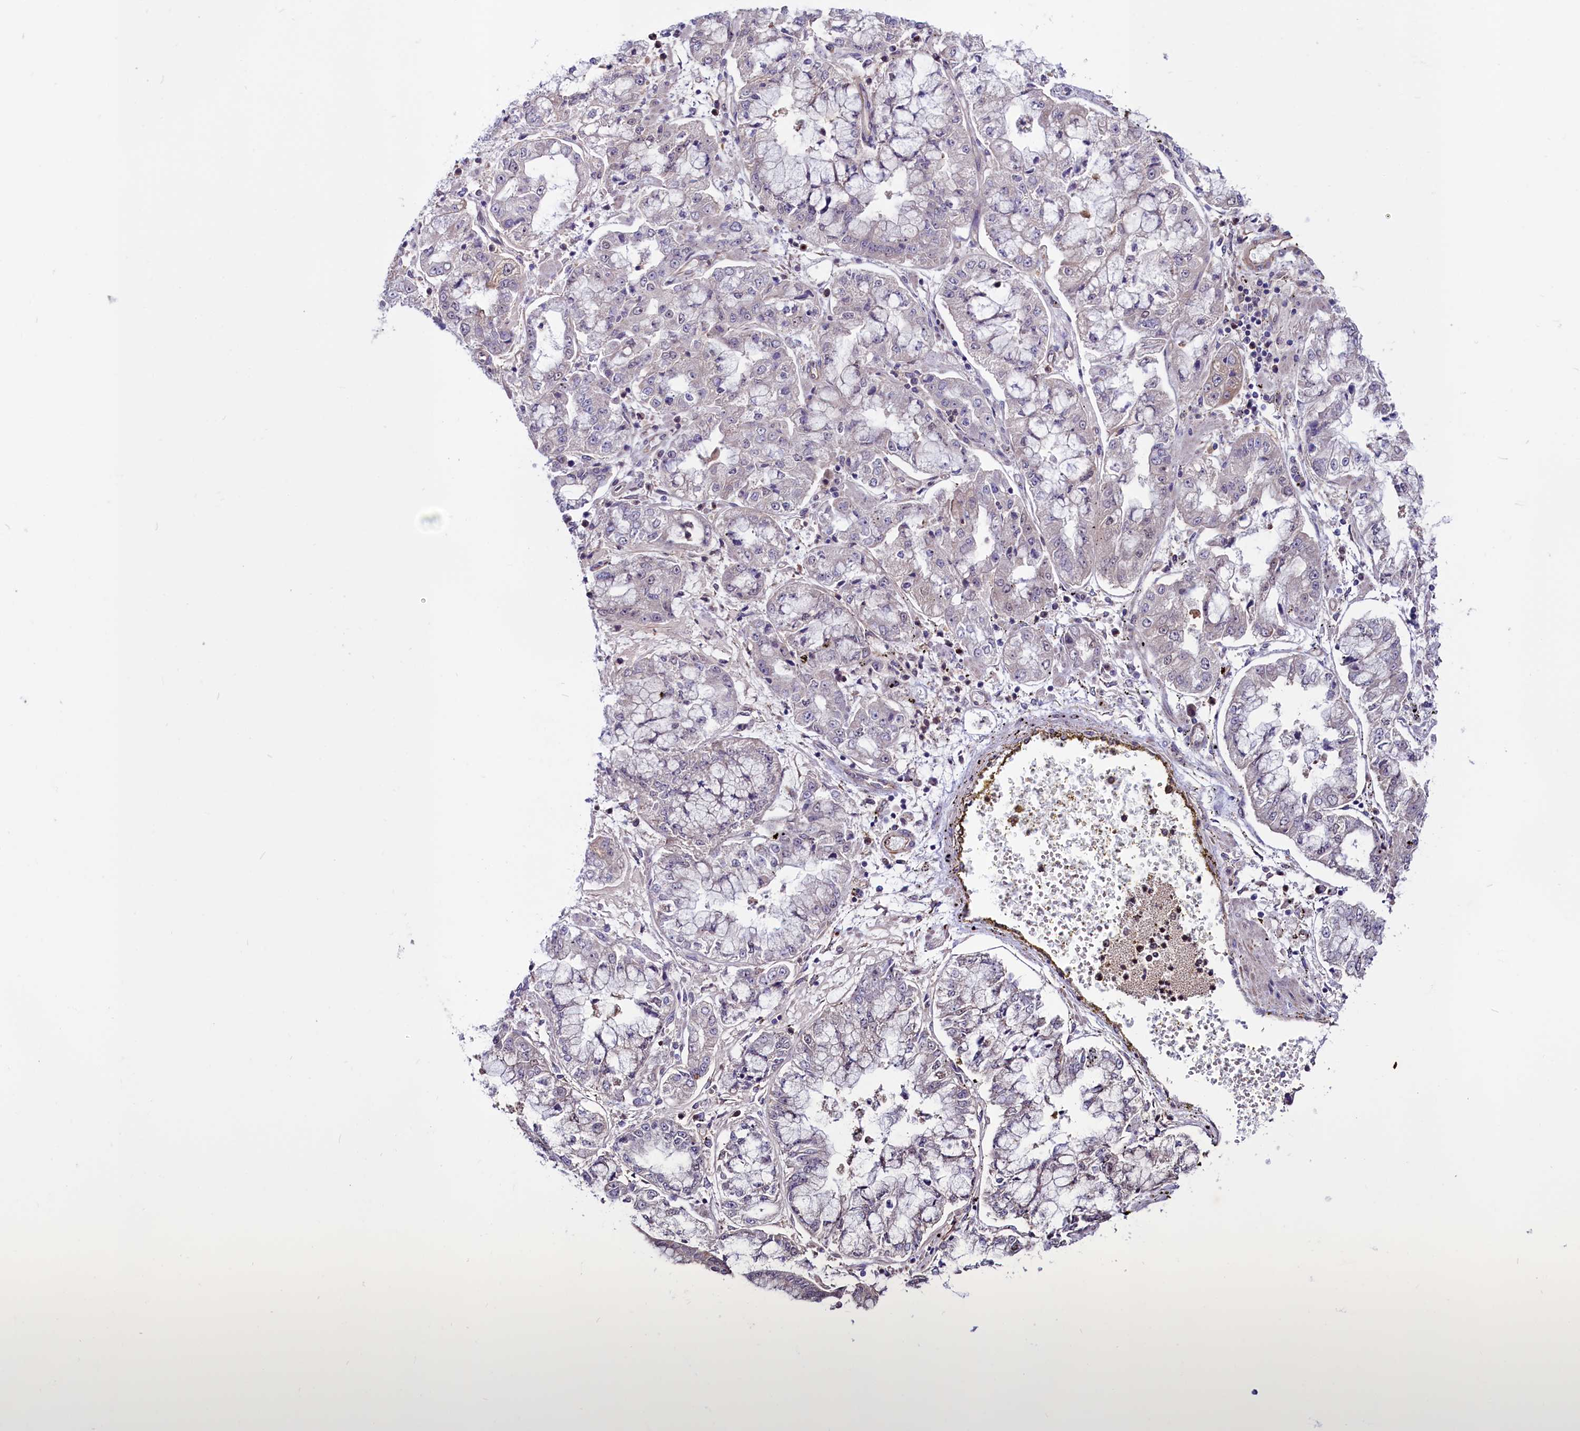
{"staining": {"intensity": "negative", "quantity": "none", "location": "none"}, "tissue": "stomach cancer", "cell_type": "Tumor cells", "image_type": "cancer", "snomed": [{"axis": "morphology", "description": "Adenocarcinoma, NOS"}, {"axis": "topography", "description": "Stomach"}], "caption": "A high-resolution histopathology image shows IHC staining of stomach adenocarcinoma, which reveals no significant staining in tumor cells.", "gene": "PDILT", "patient": {"sex": "male", "age": 76}}